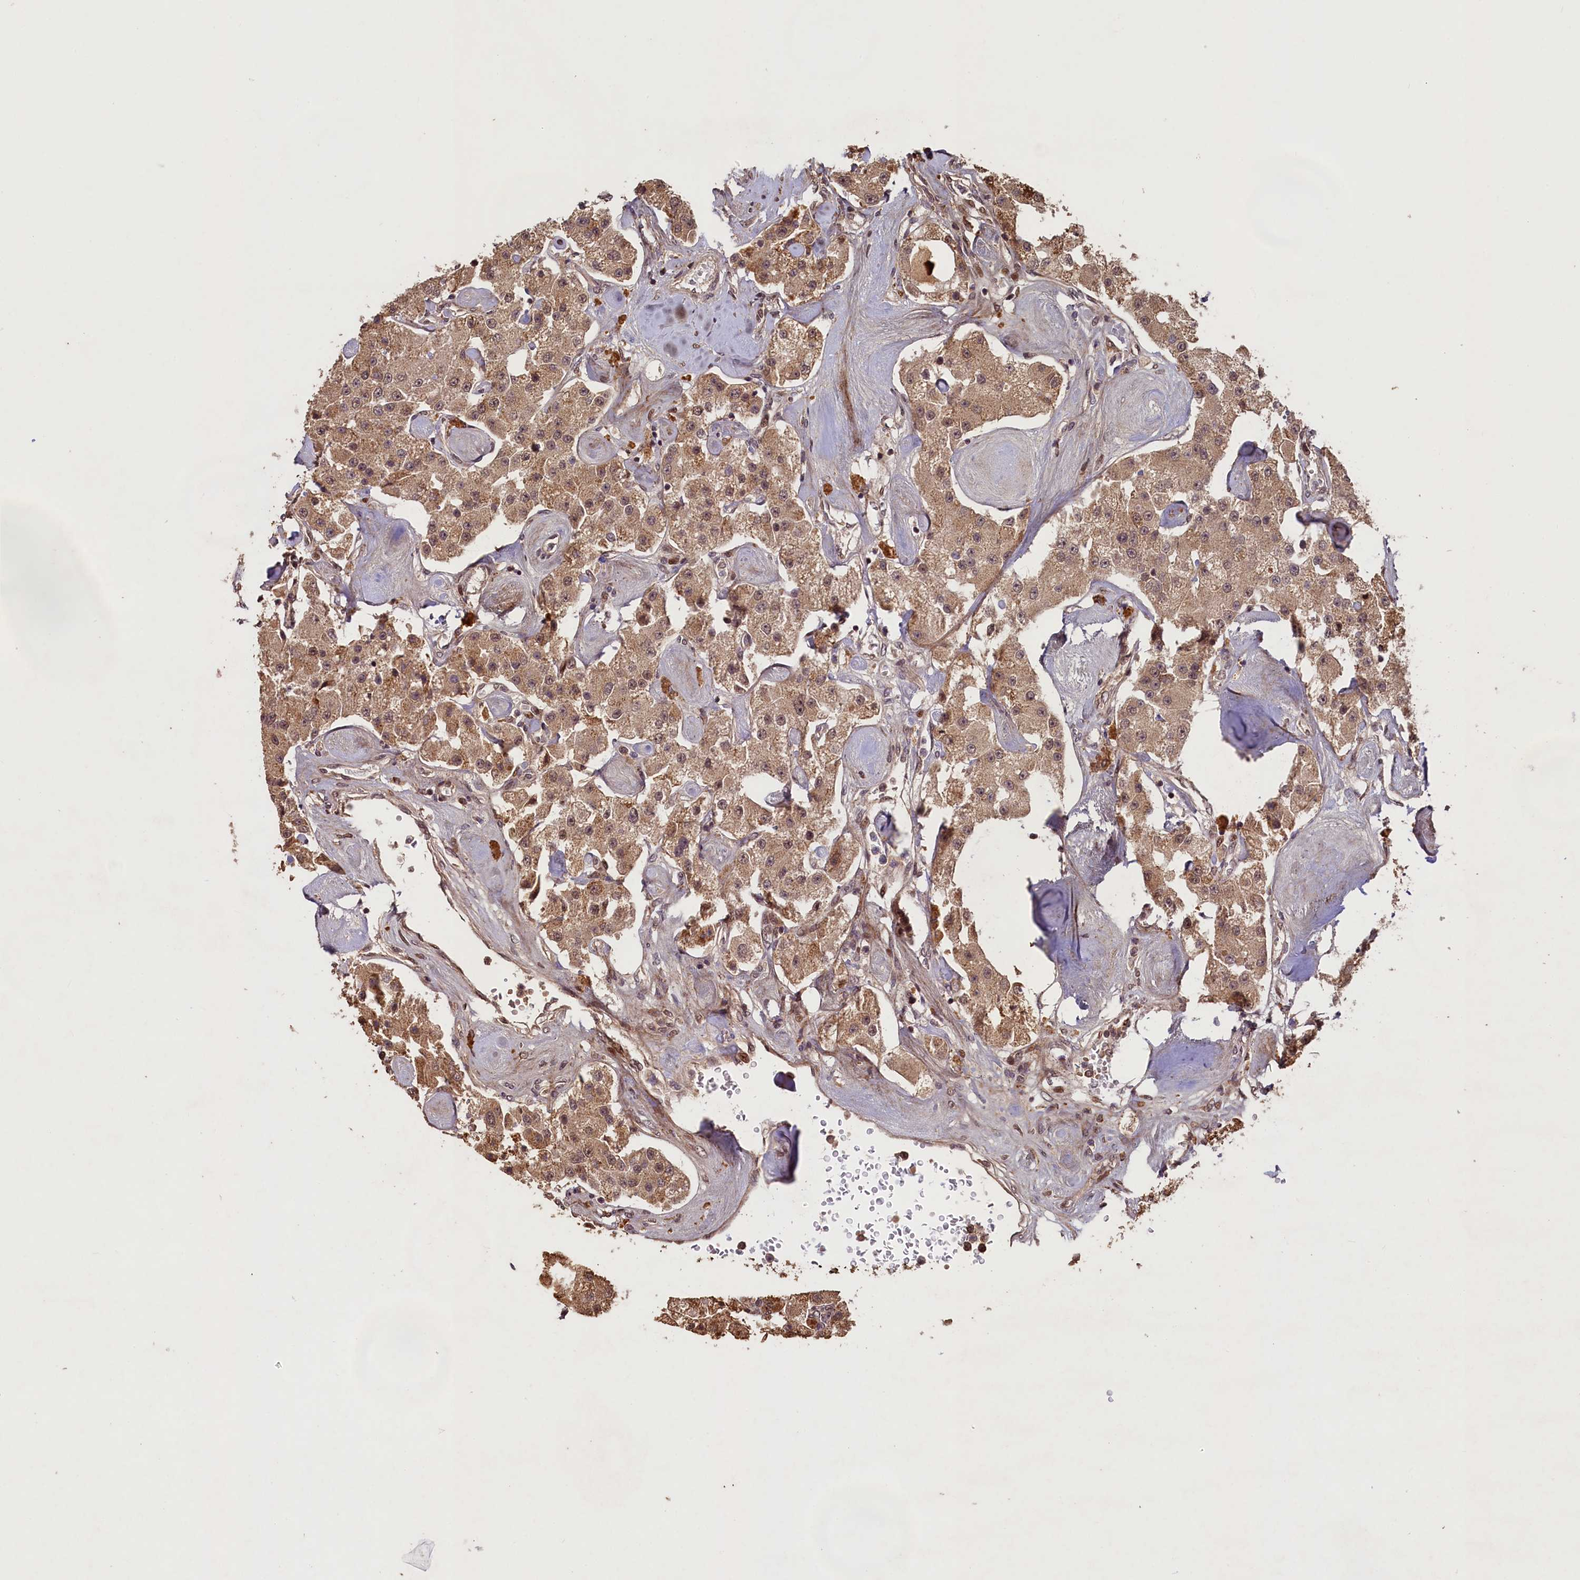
{"staining": {"intensity": "moderate", "quantity": ">75%", "location": "cytoplasmic/membranous,nuclear"}, "tissue": "carcinoid", "cell_type": "Tumor cells", "image_type": "cancer", "snomed": [{"axis": "morphology", "description": "Carcinoid, malignant, NOS"}, {"axis": "topography", "description": "Pancreas"}], "caption": "Immunohistochemistry photomicrograph of neoplastic tissue: carcinoid stained using immunohistochemistry (IHC) demonstrates medium levels of moderate protein expression localized specifically in the cytoplasmic/membranous and nuclear of tumor cells, appearing as a cytoplasmic/membranous and nuclear brown color.", "gene": "SHPRH", "patient": {"sex": "male", "age": 41}}